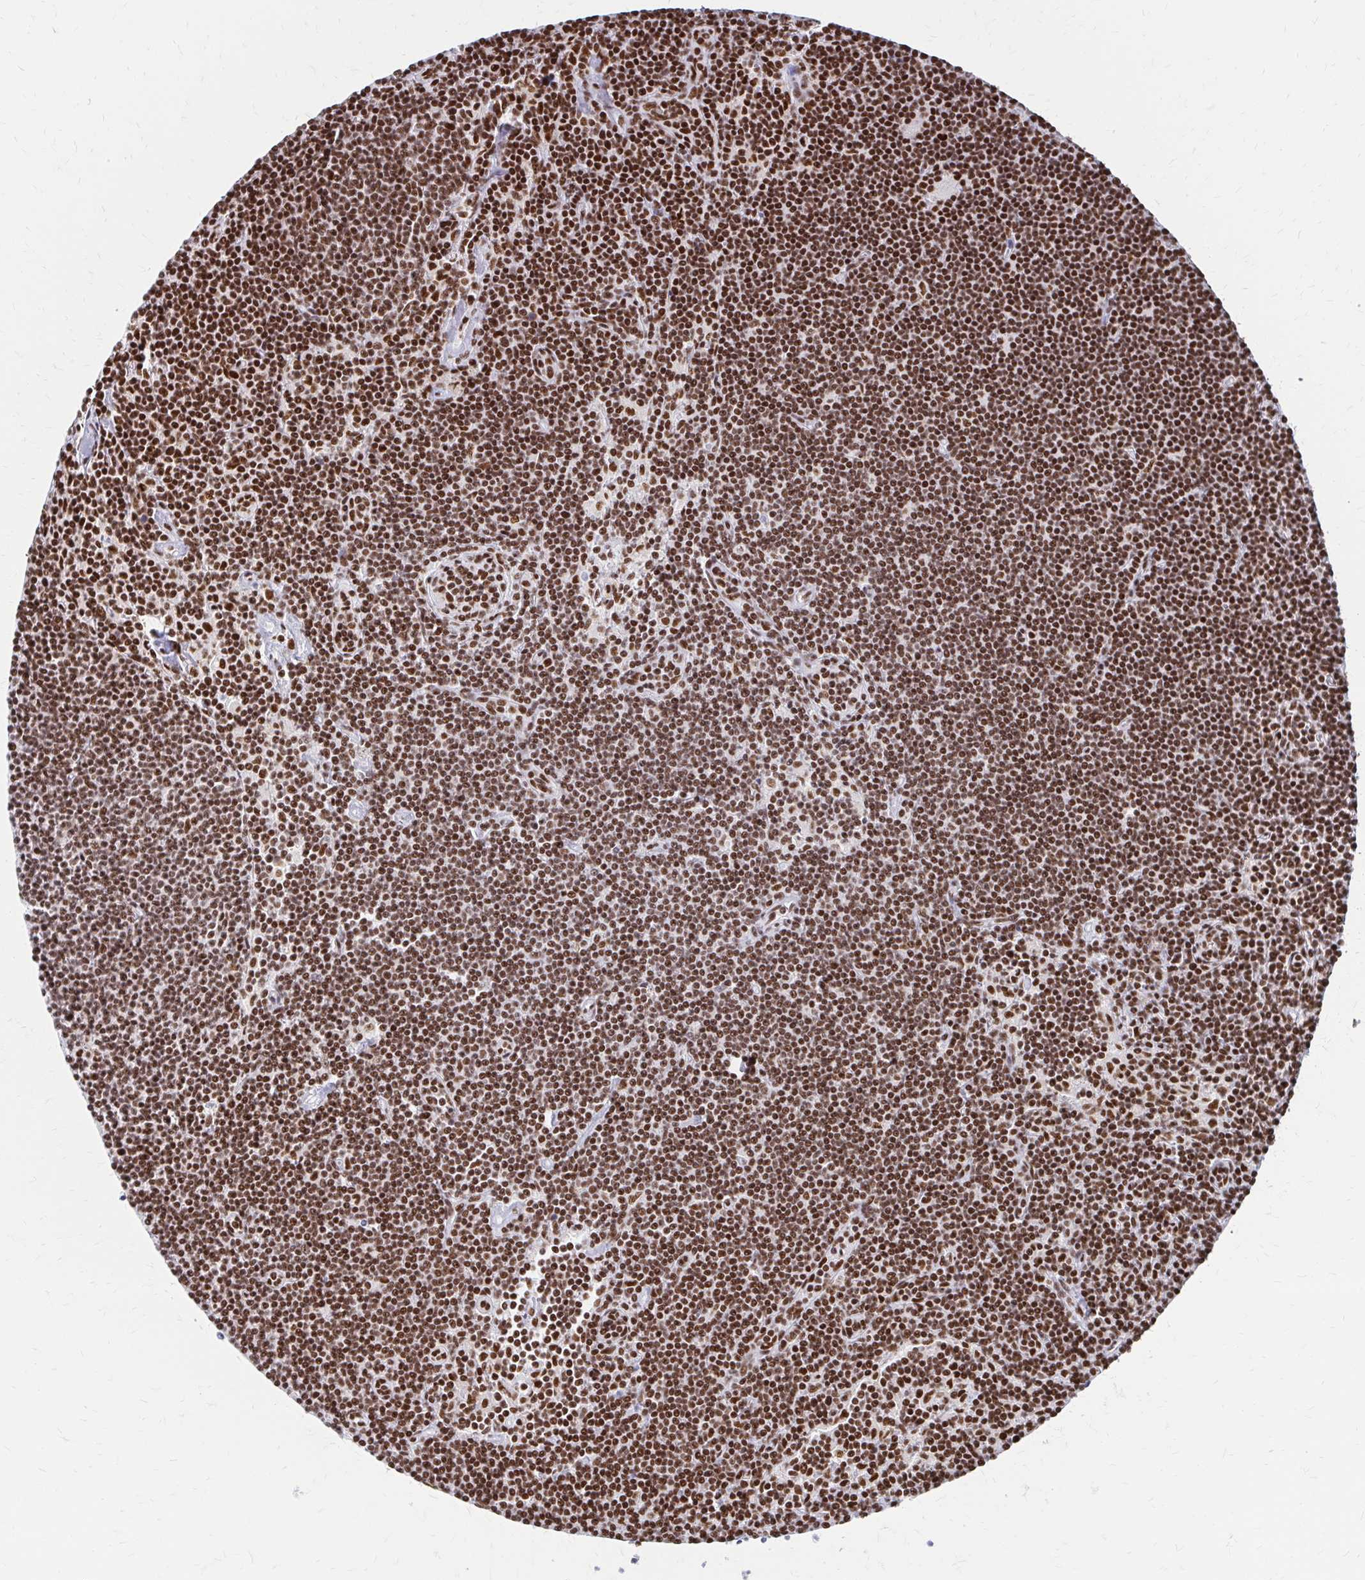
{"staining": {"intensity": "strong", "quantity": ">75%", "location": "nuclear"}, "tissue": "lymphoma", "cell_type": "Tumor cells", "image_type": "cancer", "snomed": [{"axis": "morphology", "description": "Malignant lymphoma, non-Hodgkin's type, Low grade"}, {"axis": "topography", "description": "Lymph node"}], "caption": "Approximately >75% of tumor cells in malignant lymphoma, non-Hodgkin's type (low-grade) reveal strong nuclear protein staining as visualized by brown immunohistochemical staining.", "gene": "CNKSR3", "patient": {"sex": "female", "age": 73}}